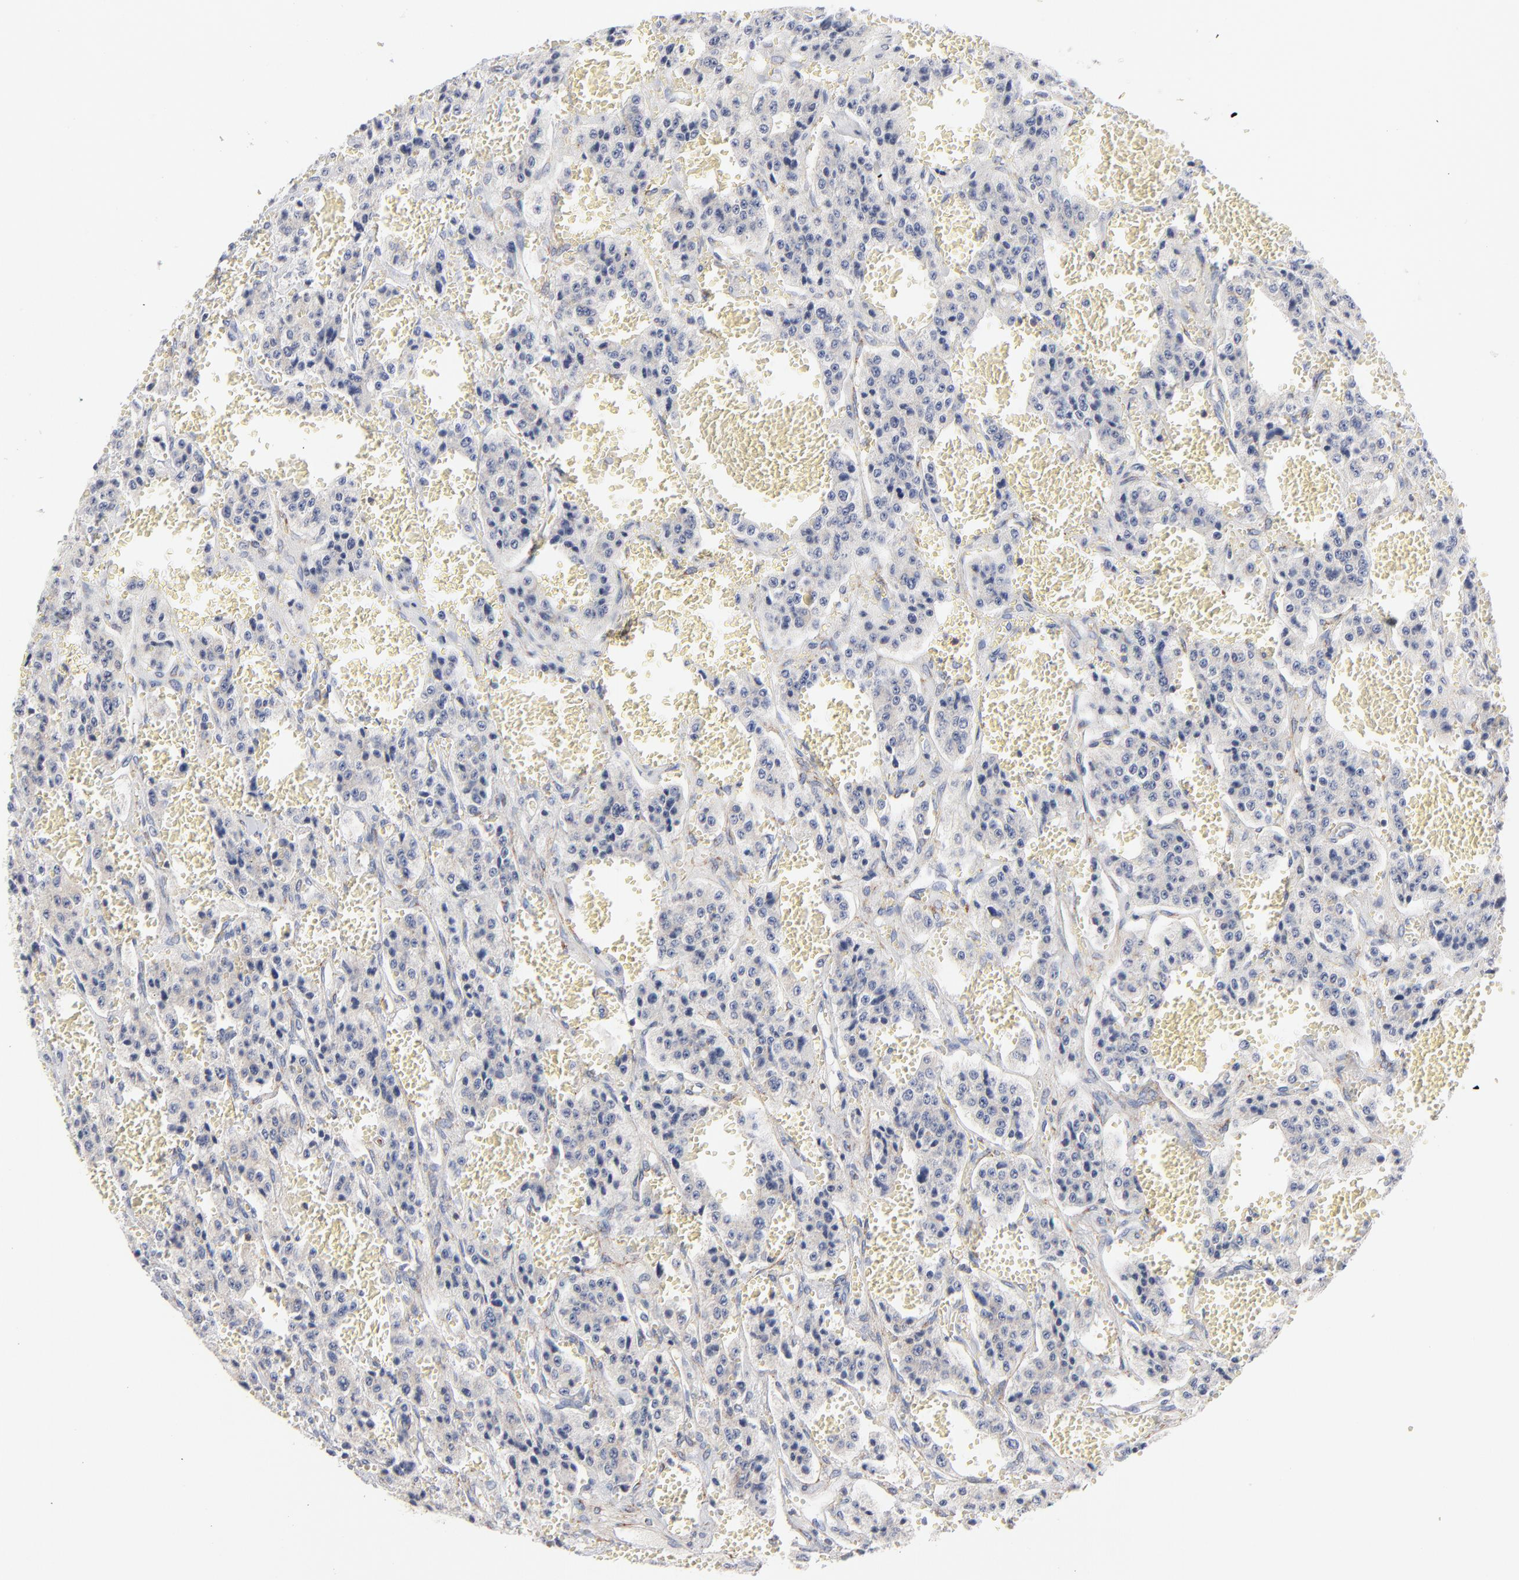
{"staining": {"intensity": "negative", "quantity": "none", "location": "none"}, "tissue": "carcinoid", "cell_type": "Tumor cells", "image_type": "cancer", "snomed": [{"axis": "morphology", "description": "Carcinoid, malignant, NOS"}, {"axis": "topography", "description": "Small intestine"}], "caption": "Histopathology image shows no protein expression in tumor cells of carcinoid tissue.", "gene": "SEPTIN6", "patient": {"sex": "male", "age": 52}}